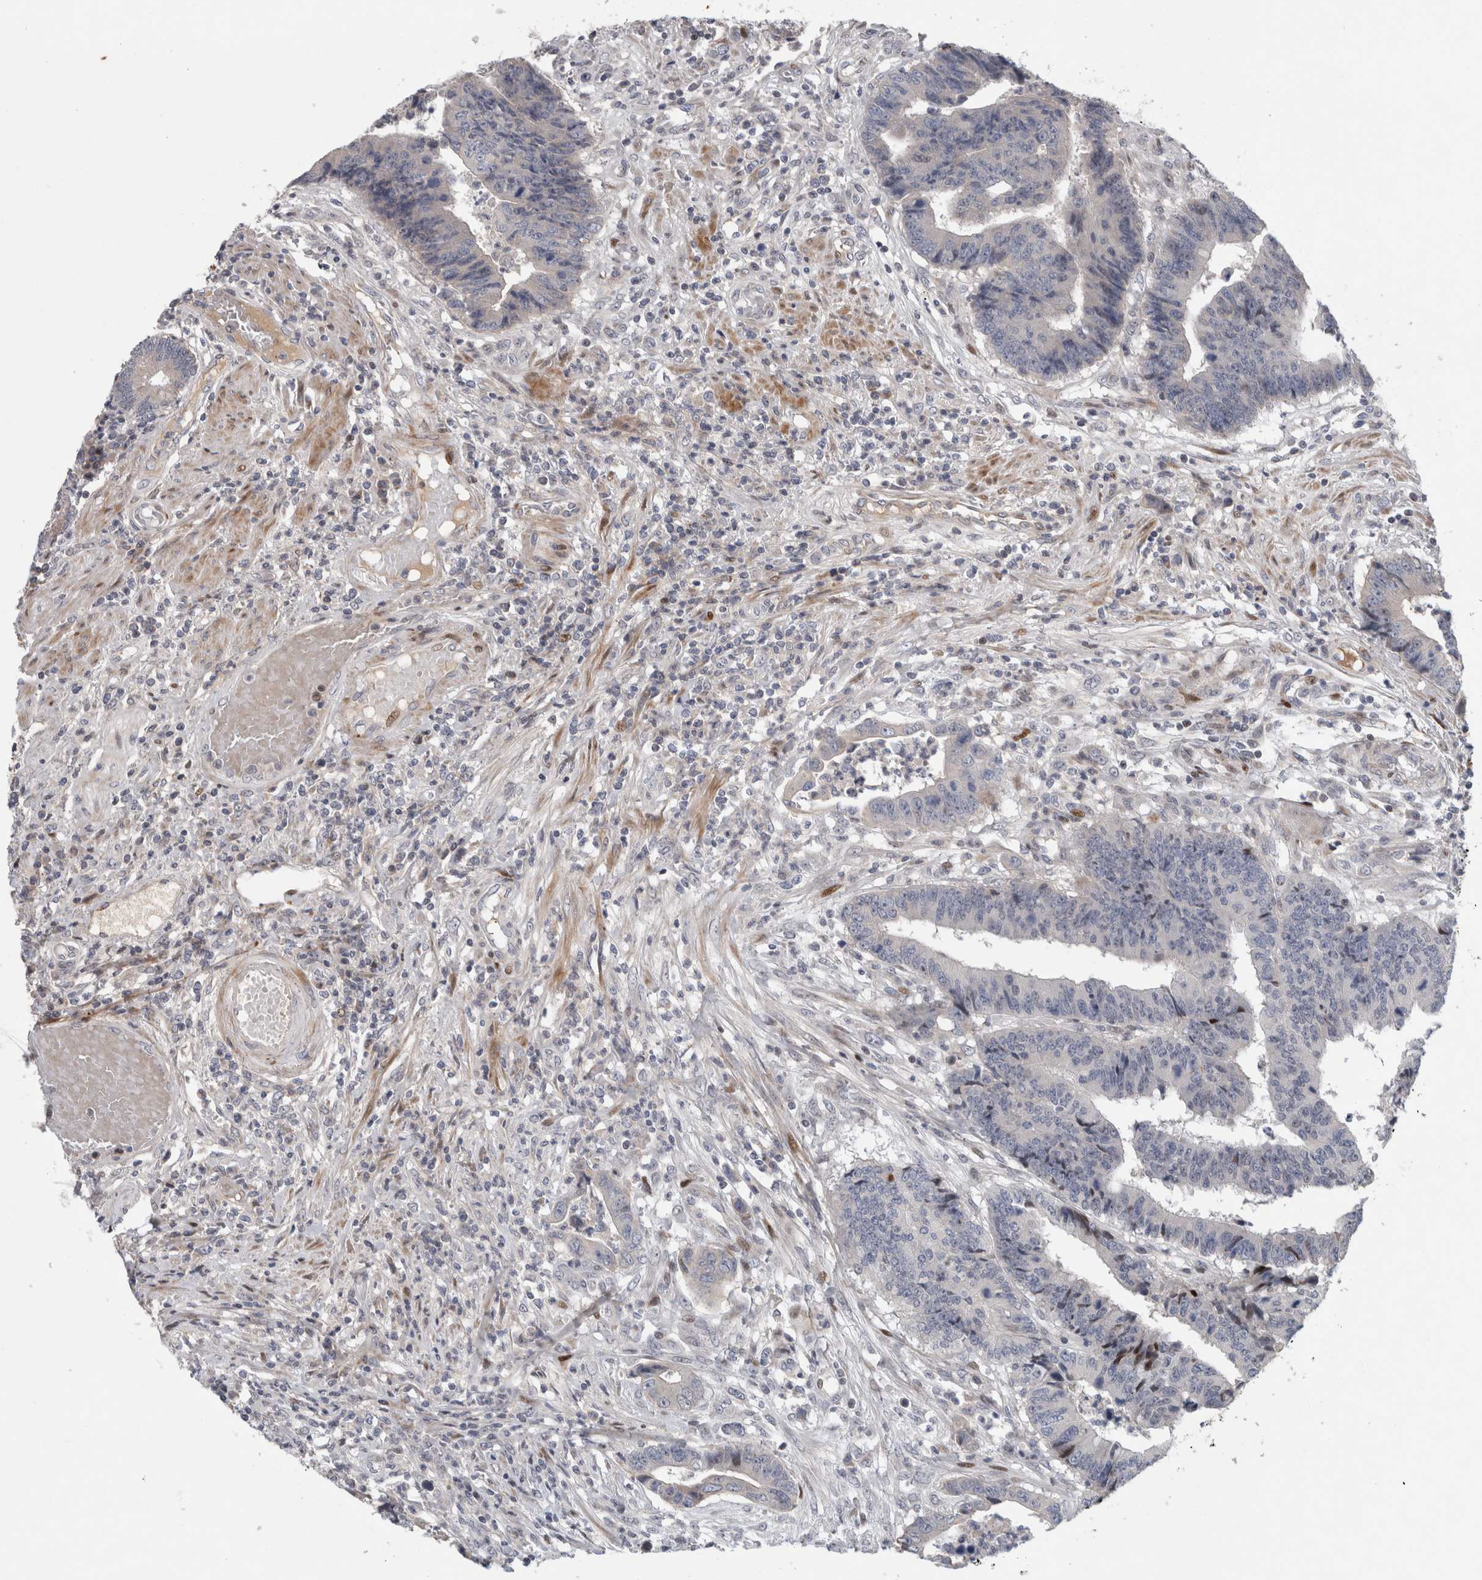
{"staining": {"intensity": "negative", "quantity": "none", "location": "none"}, "tissue": "colorectal cancer", "cell_type": "Tumor cells", "image_type": "cancer", "snomed": [{"axis": "morphology", "description": "Adenocarcinoma, NOS"}, {"axis": "topography", "description": "Rectum"}], "caption": "There is no significant staining in tumor cells of colorectal cancer. (DAB (3,3'-diaminobenzidine) immunohistochemistry (IHC) with hematoxylin counter stain).", "gene": "RBM48", "patient": {"sex": "male", "age": 84}}